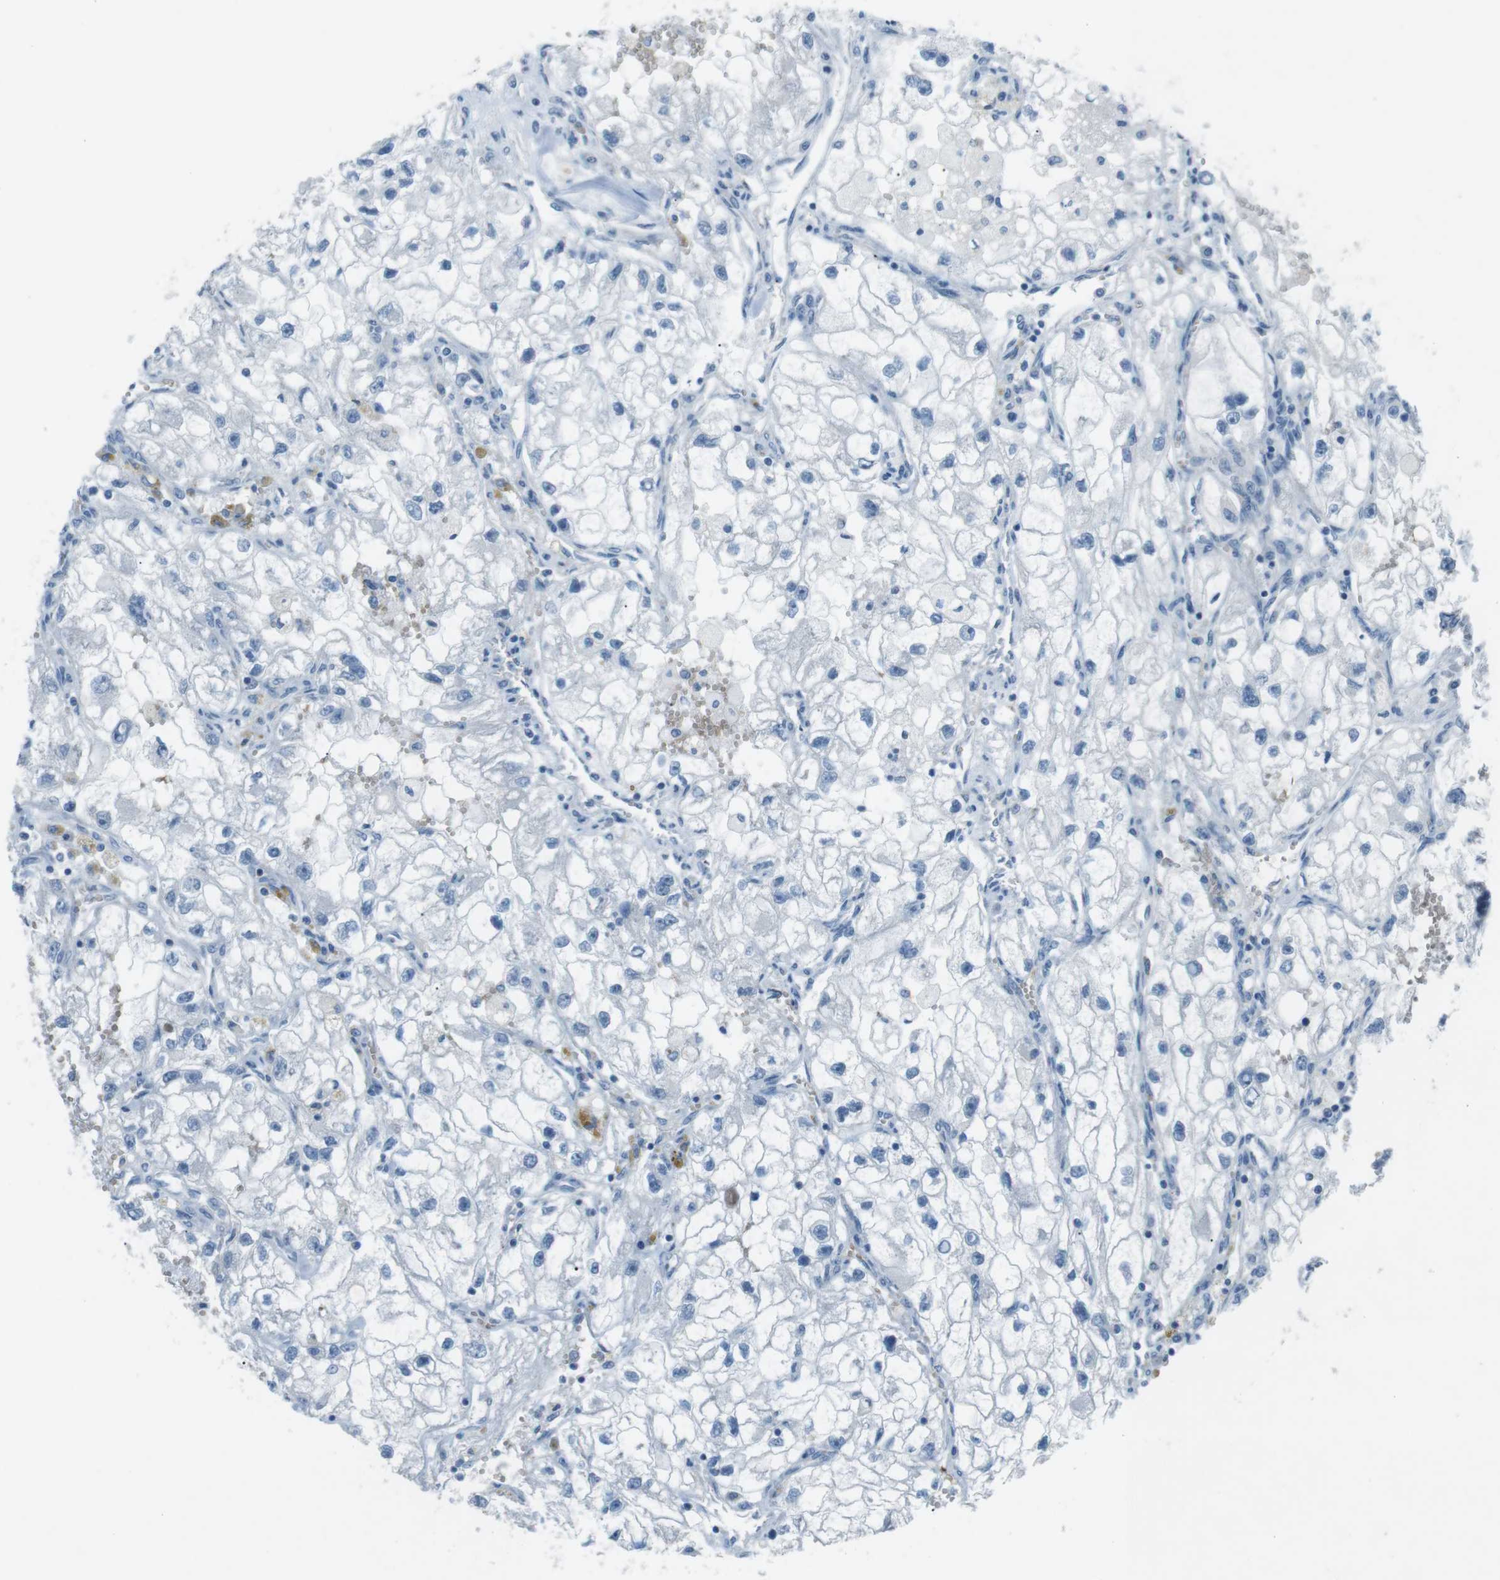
{"staining": {"intensity": "negative", "quantity": "none", "location": "none"}, "tissue": "renal cancer", "cell_type": "Tumor cells", "image_type": "cancer", "snomed": [{"axis": "morphology", "description": "Adenocarcinoma, NOS"}, {"axis": "topography", "description": "Kidney"}], "caption": "This is an immunohistochemistry micrograph of human renal adenocarcinoma. There is no staining in tumor cells.", "gene": "SPTA1", "patient": {"sex": "female", "age": 70}}